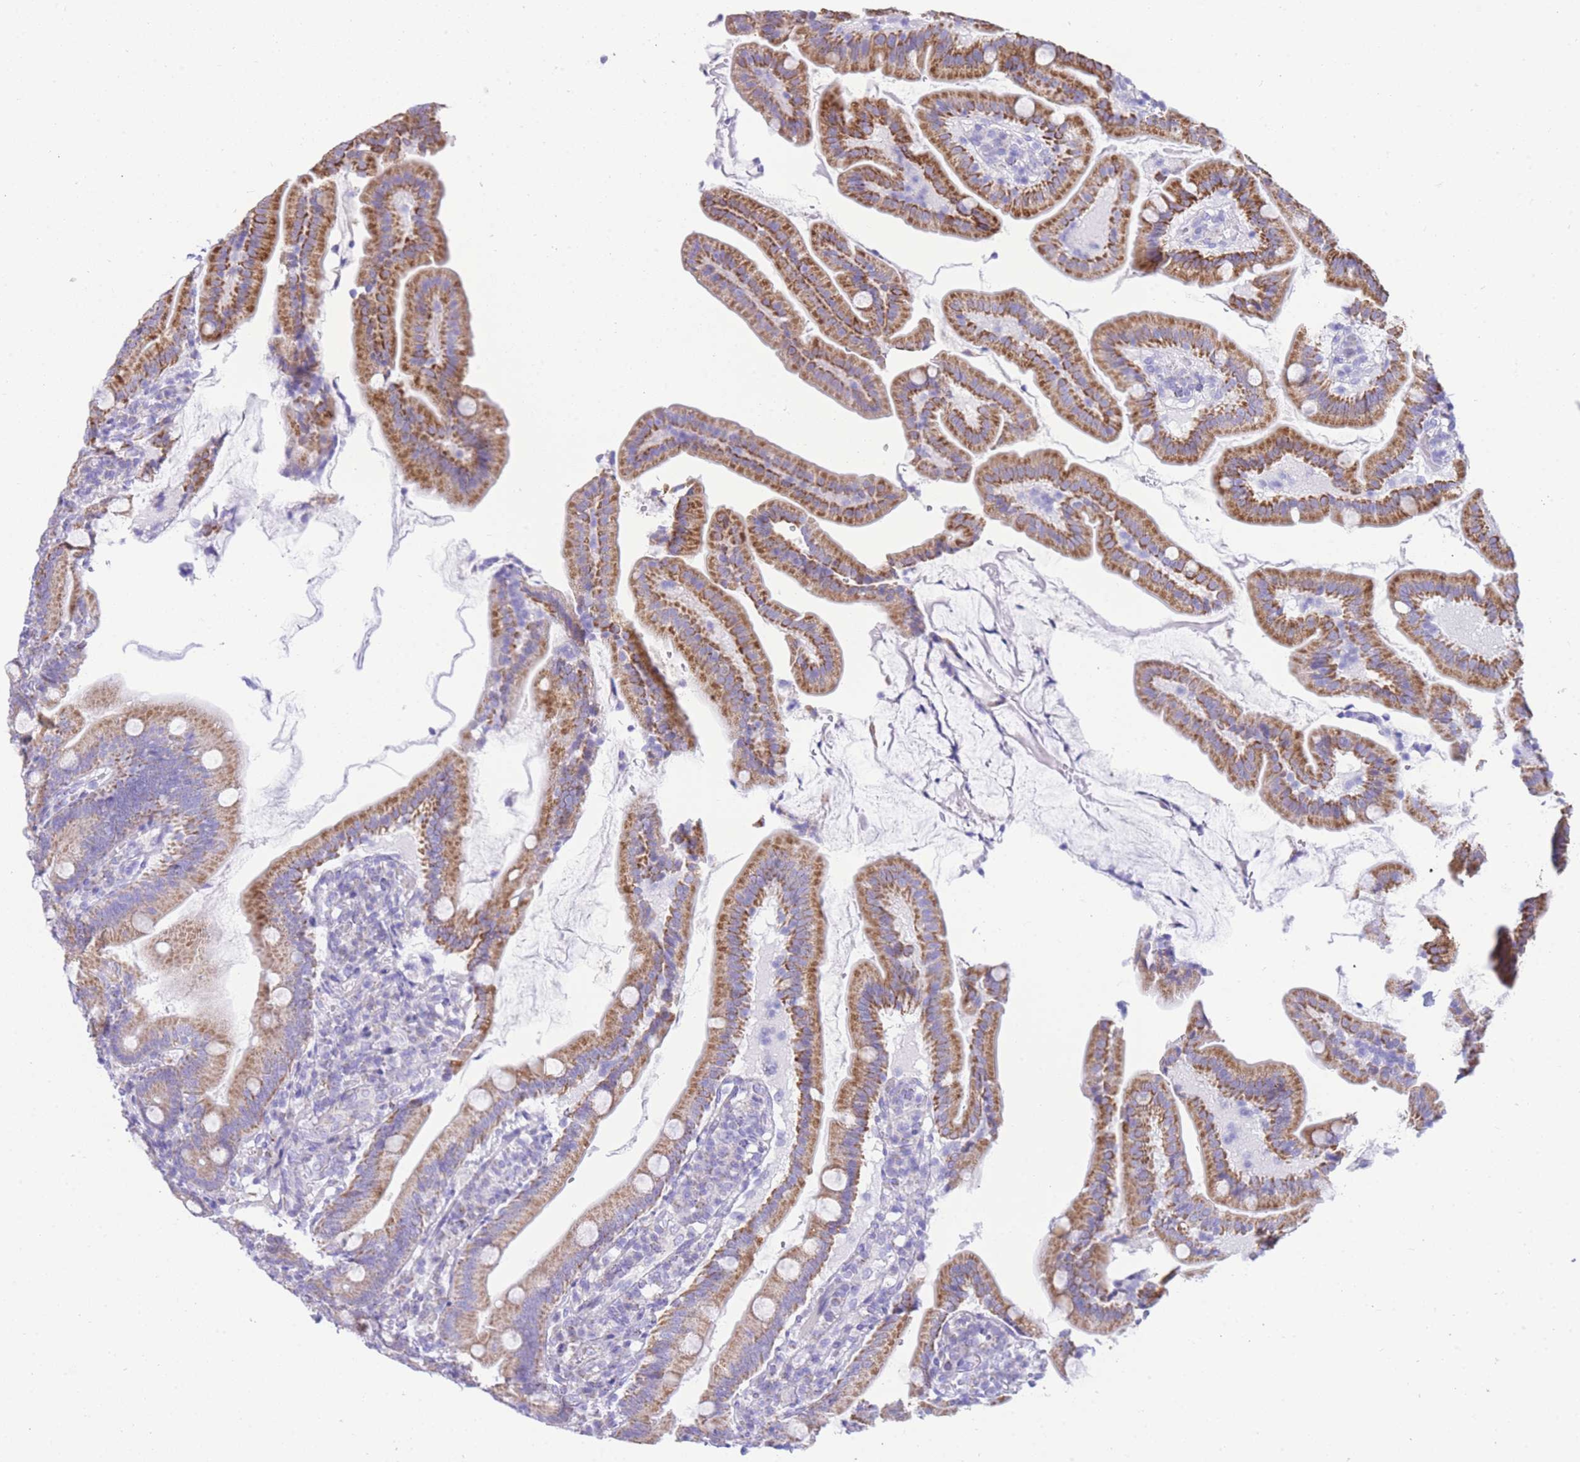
{"staining": {"intensity": "moderate", "quantity": ">75%", "location": "cytoplasmic/membranous"}, "tissue": "duodenum", "cell_type": "Glandular cells", "image_type": "normal", "snomed": [{"axis": "morphology", "description": "Normal tissue, NOS"}, {"axis": "topography", "description": "Duodenum"}], "caption": "Duodenum stained for a protein (brown) displays moderate cytoplasmic/membranous positive expression in approximately >75% of glandular cells.", "gene": "ACSM4", "patient": {"sex": "female", "age": 67}}